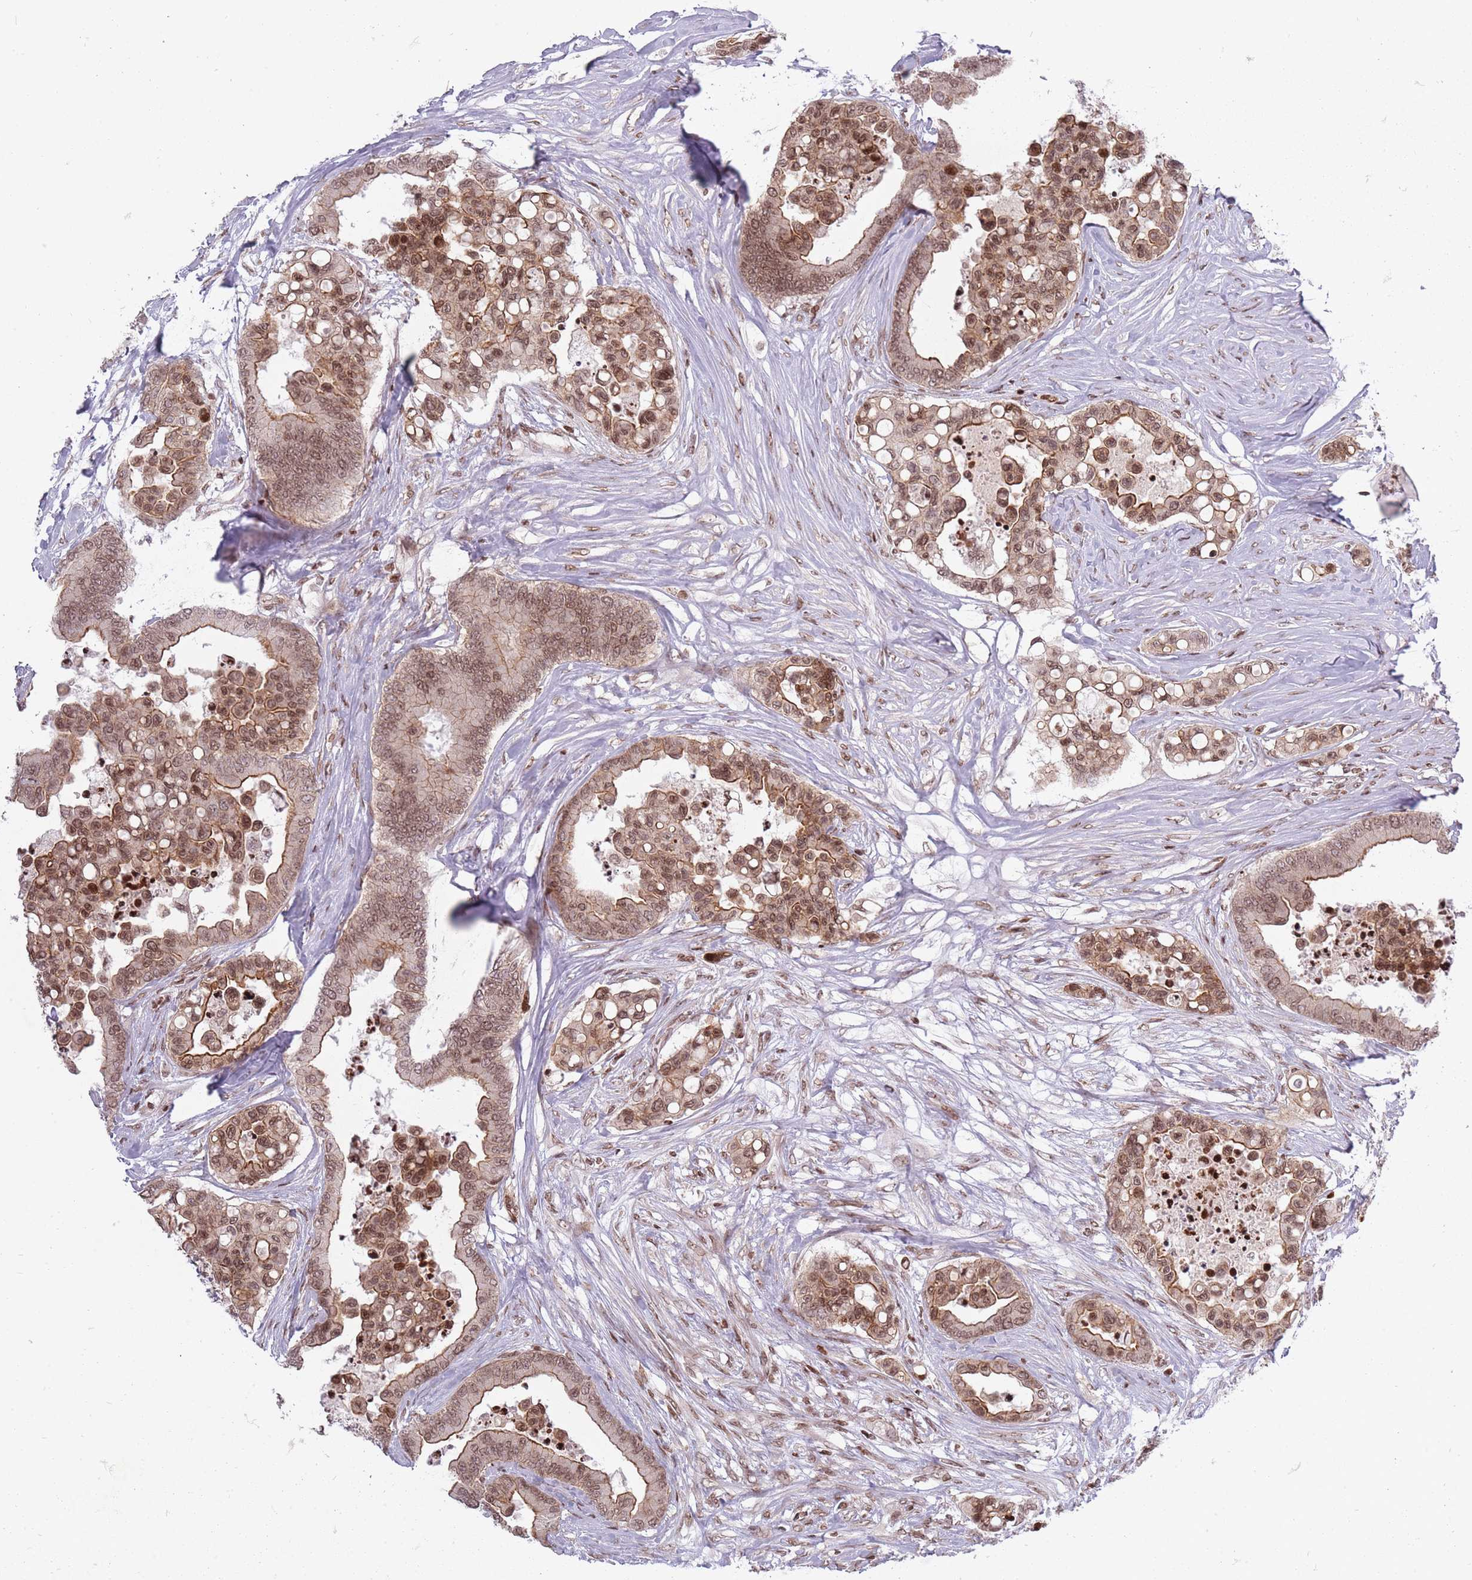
{"staining": {"intensity": "moderate", "quantity": ">75%", "location": "cytoplasmic/membranous,nuclear"}, "tissue": "colorectal cancer", "cell_type": "Tumor cells", "image_type": "cancer", "snomed": [{"axis": "morphology", "description": "Adenocarcinoma, NOS"}, {"axis": "topography", "description": "Colon"}], "caption": "An image of adenocarcinoma (colorectal) stained for a protein displays moderate cytoplasmic/membranous and nuclear brown staining in tumor cells. (IHC, brightfield microscopy, high magnification).", "gene": "TMC6", "patient": {"sex": "male", "age": 82}}